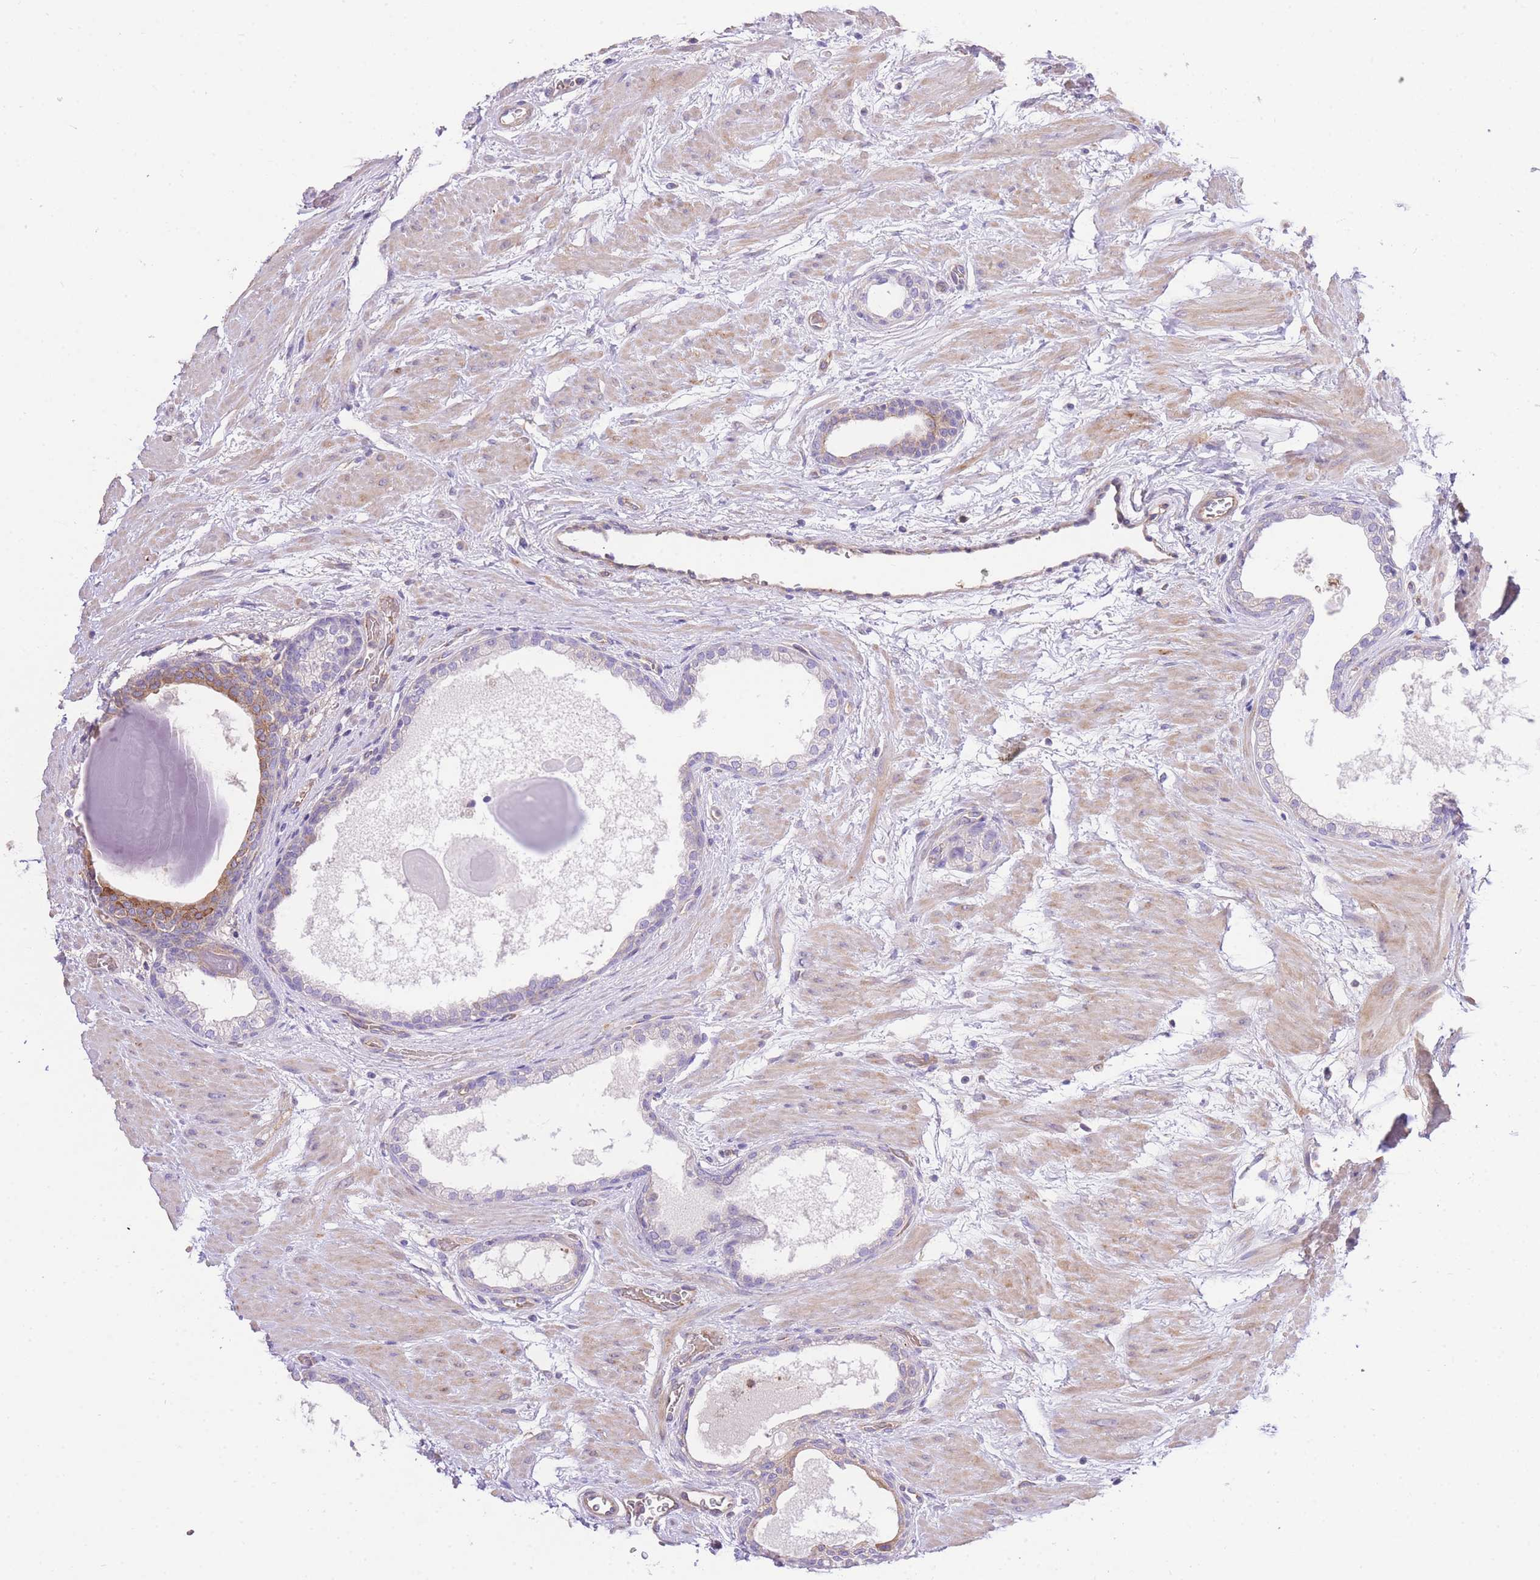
{"staining": {"intensity": "moderate", "quantity": "<25%", "location": "cytoplasmic/membranous"}, "tissue": "prostate", "cell_type": "Glandular cells", "image_type": "normal", "snomed": [{"axis": "morphology", "description": "Normal tissue, NOS"}, {"axis": "topography", "description": "Prostate"}], "caption": "Protein positivity by IHC shows moderate cytoplasmic/membranous staining in approximately <25% of glandular cells in normal prostate. The staining is performed using DAB (3,3'-diaminobenzidine) brown chromogen to label protein expression. The nuclei are counter-stained blue using hematoxylin.", "gene": "INSYN2B", "patient": {"sex": "male", "age": 48}}